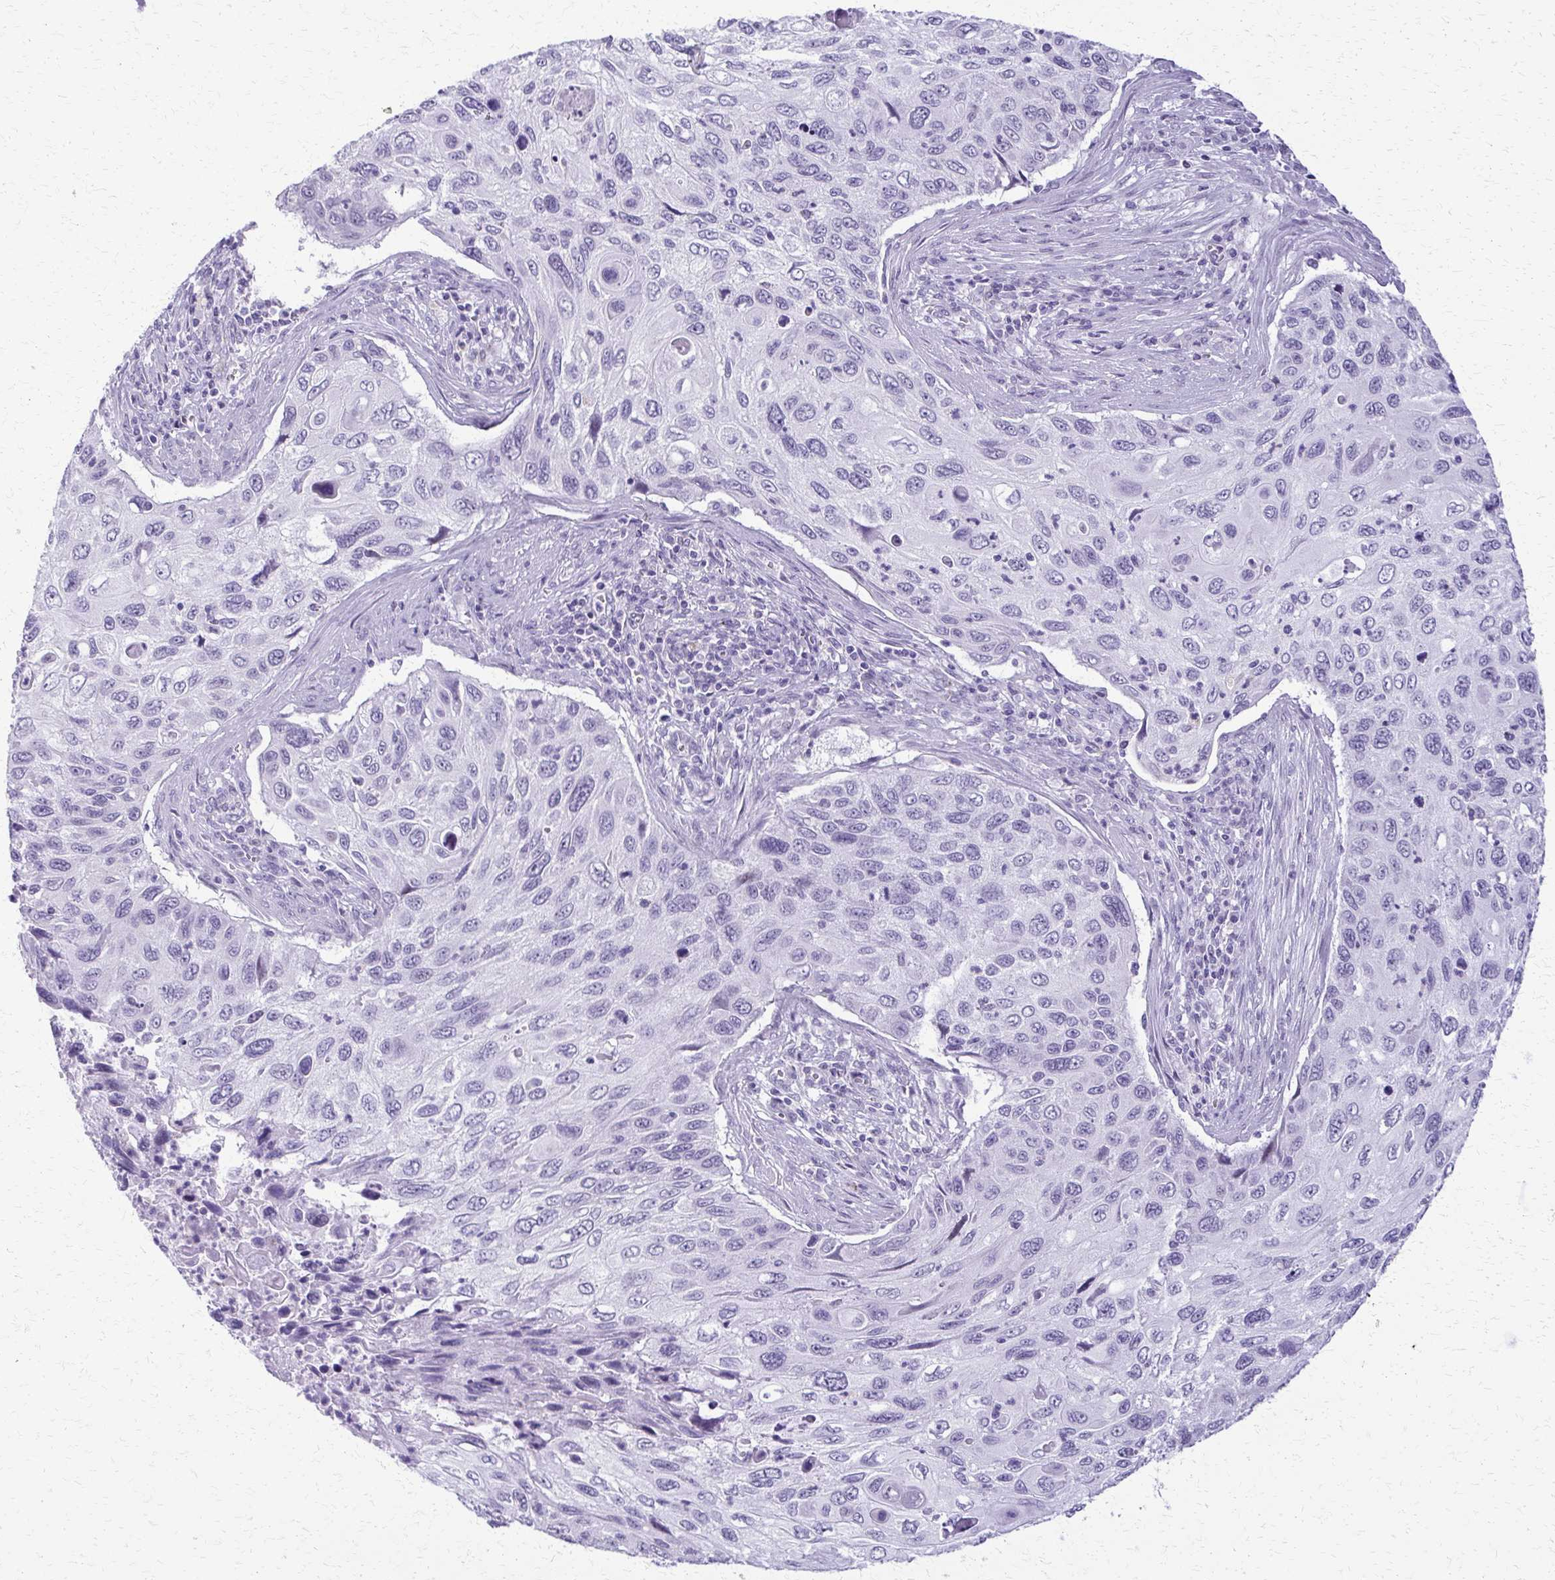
{"staining": {"intensity": "negative", "quantity": "none", "location": "none"}, "tissue": "cervical cancer", "cell_type": "Tumor cells", "image_type": "cancer", "snomed": [{"axis": "morphology", "description": "Squamous cell carcinoma, NOS"}, {"axis": "topography", "description": "Cervix"}], "caption": "This is a image of immunohistochemistry staining of cervical cancer (squamous cell carcinoma), which shows no positivity in tumor cells.", "gene": "FAM162B", "patient": {"sex": "female", "age": 70}}